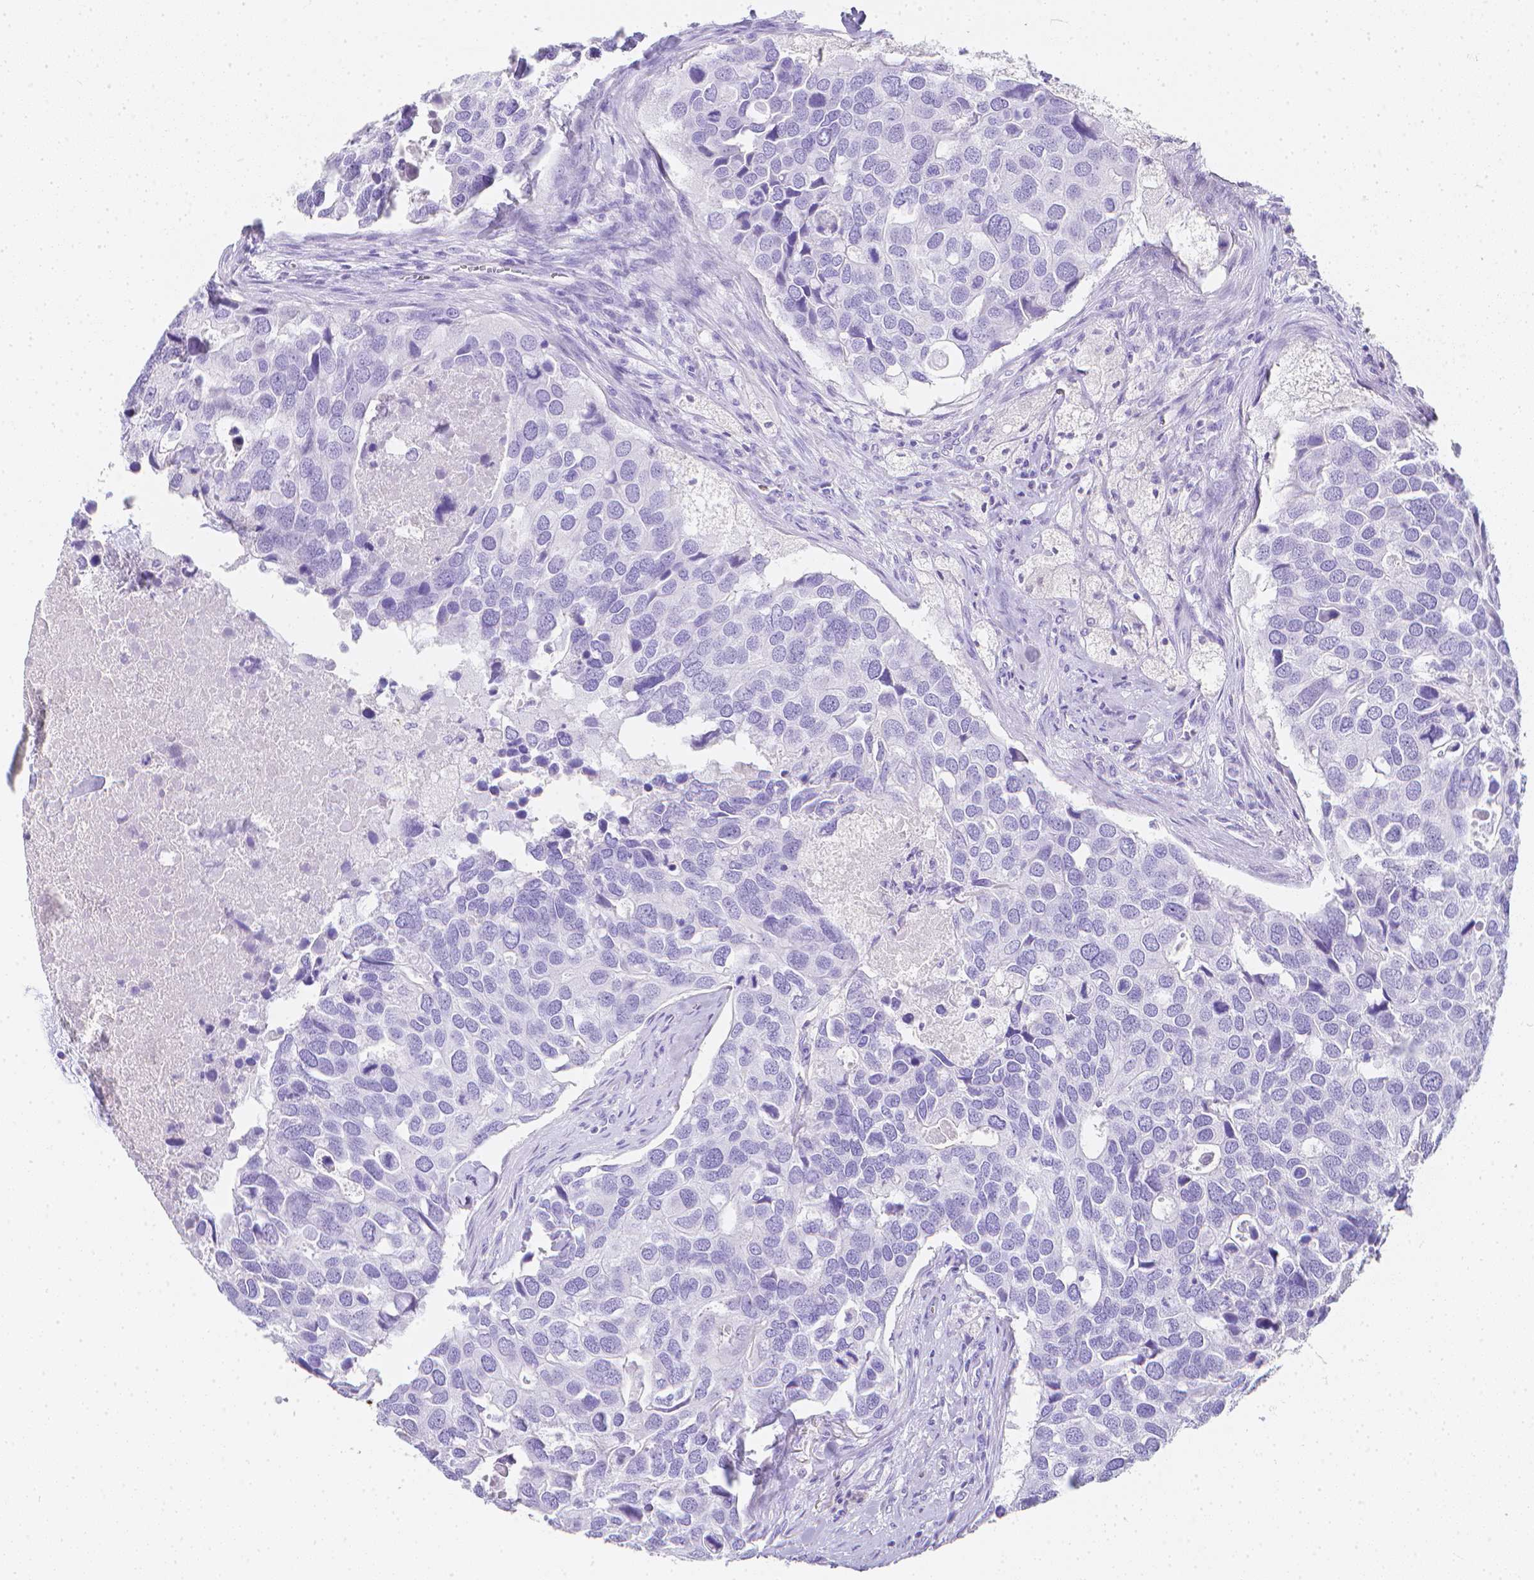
{"staining": {"intensity": "negative", "quantity": "none", "location": "none"}, "tissue": "breast cancer", "cell_type": "Tumor cells", "image_type": "cancer", "snomed": [{"axis": "morphology", "description": "Duct carcinoma"}, {"axis": "topography", "description": "Breast"}], "caption": "Tumor cells are negative for protein expression in human breast intraductal carcinoma. (Stains: DAB (3,3'-diaminobenzidine) IHC with hematoxylin counter stain, Microscopy: brightfield microscopy at high magnification).", "gene": "LGALS4", "patient": {"sex": "female", "age": 83}}